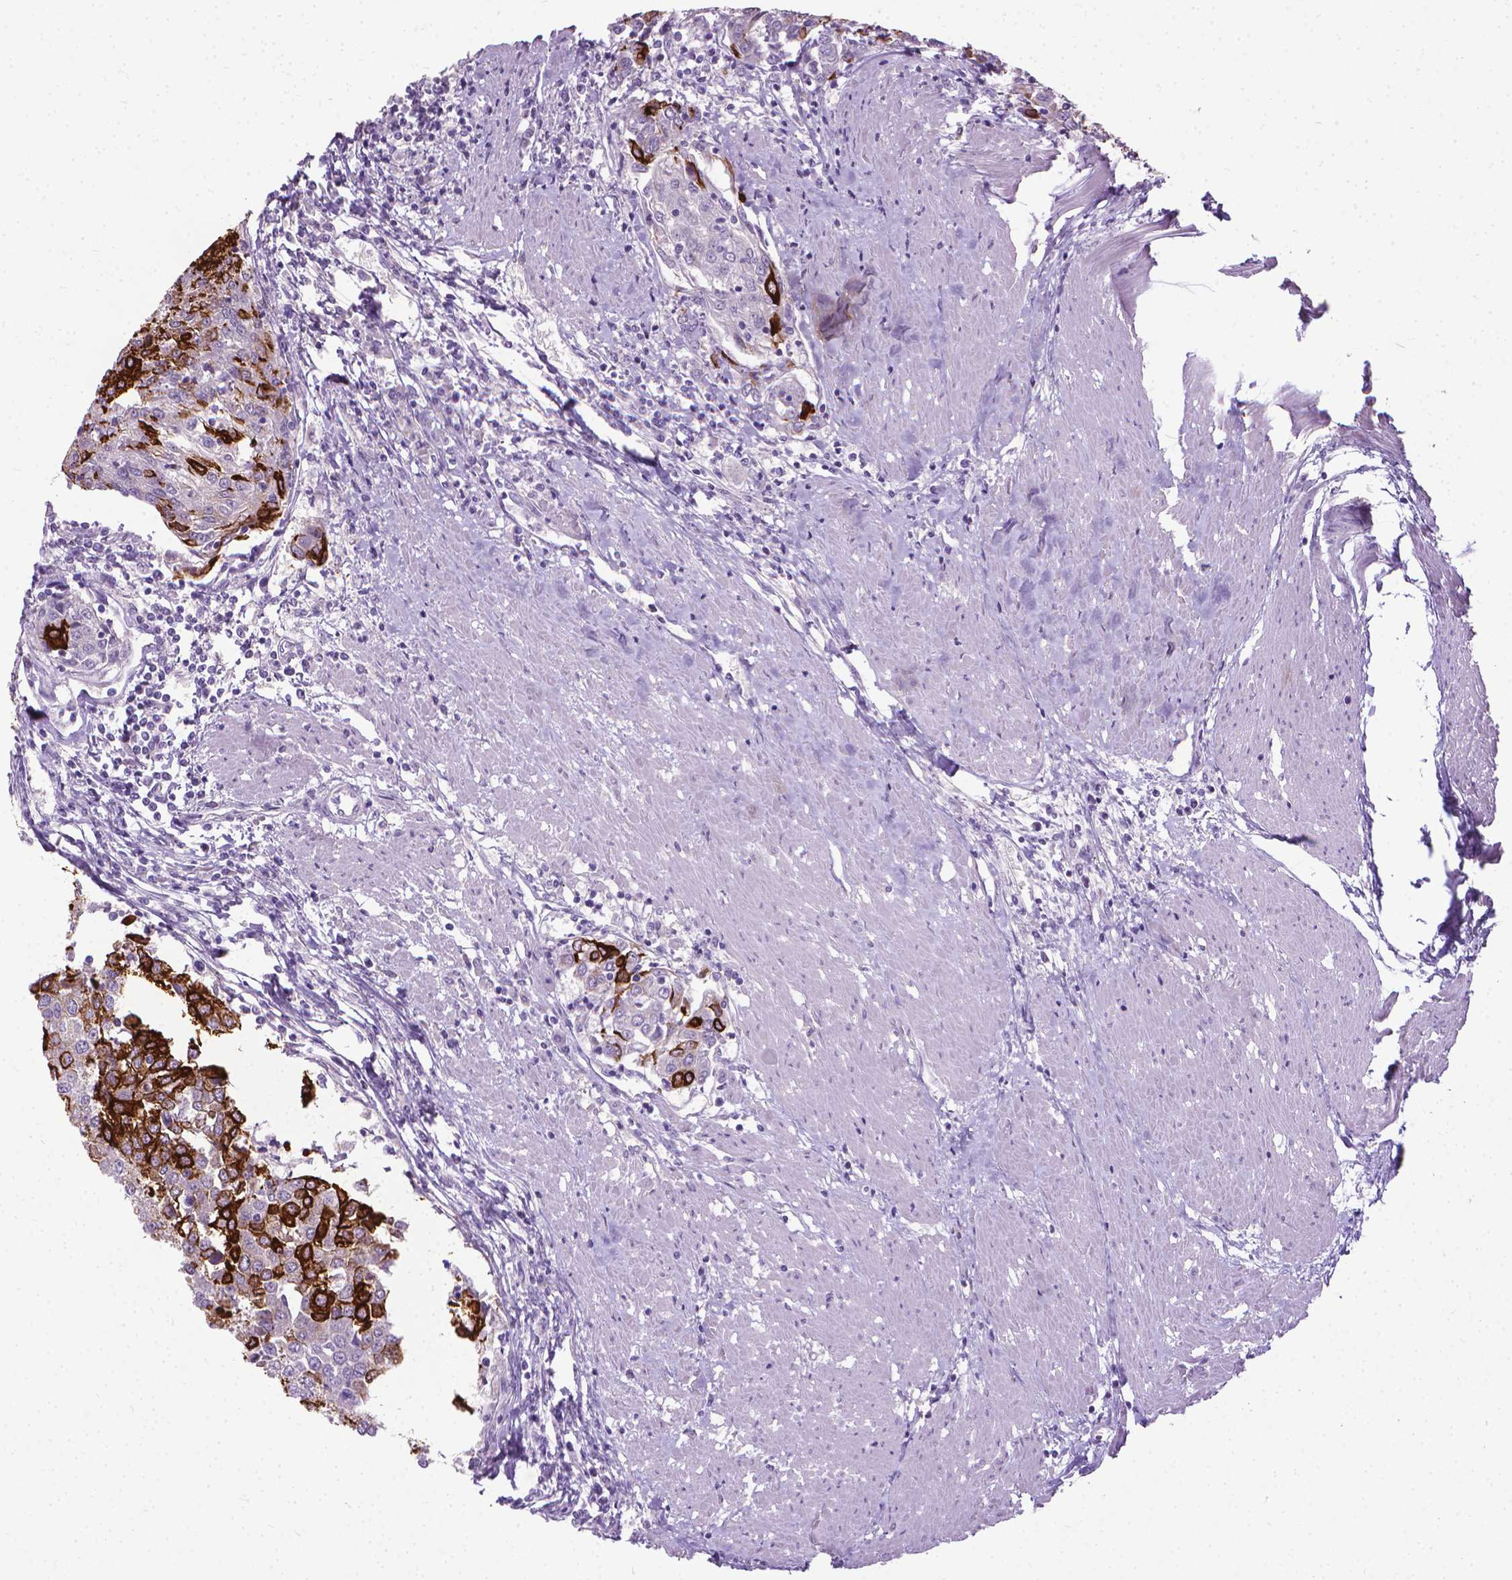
{"staining": {"intensity": "strong", "quantity": "<25%", "location": "cytoplasmic/membranous"}, "tissue": "urothelial cancer", "cell_type": "Tumor cells", "image_type": "cancer", "snomed": [{"axis": "morphology", "description": "Urothelial carcinoma, High grade"}, {"axis": "topography", "description": "Urinary bladder"}], "caption": "The immunohistochemical stain highlights strong cytoplasmic/membranous expression in tumor cells of urothelial carcinoma (high-grade) tissue.", "gene": "KRT5", "patient": {"sex": "female", "age": 85}}